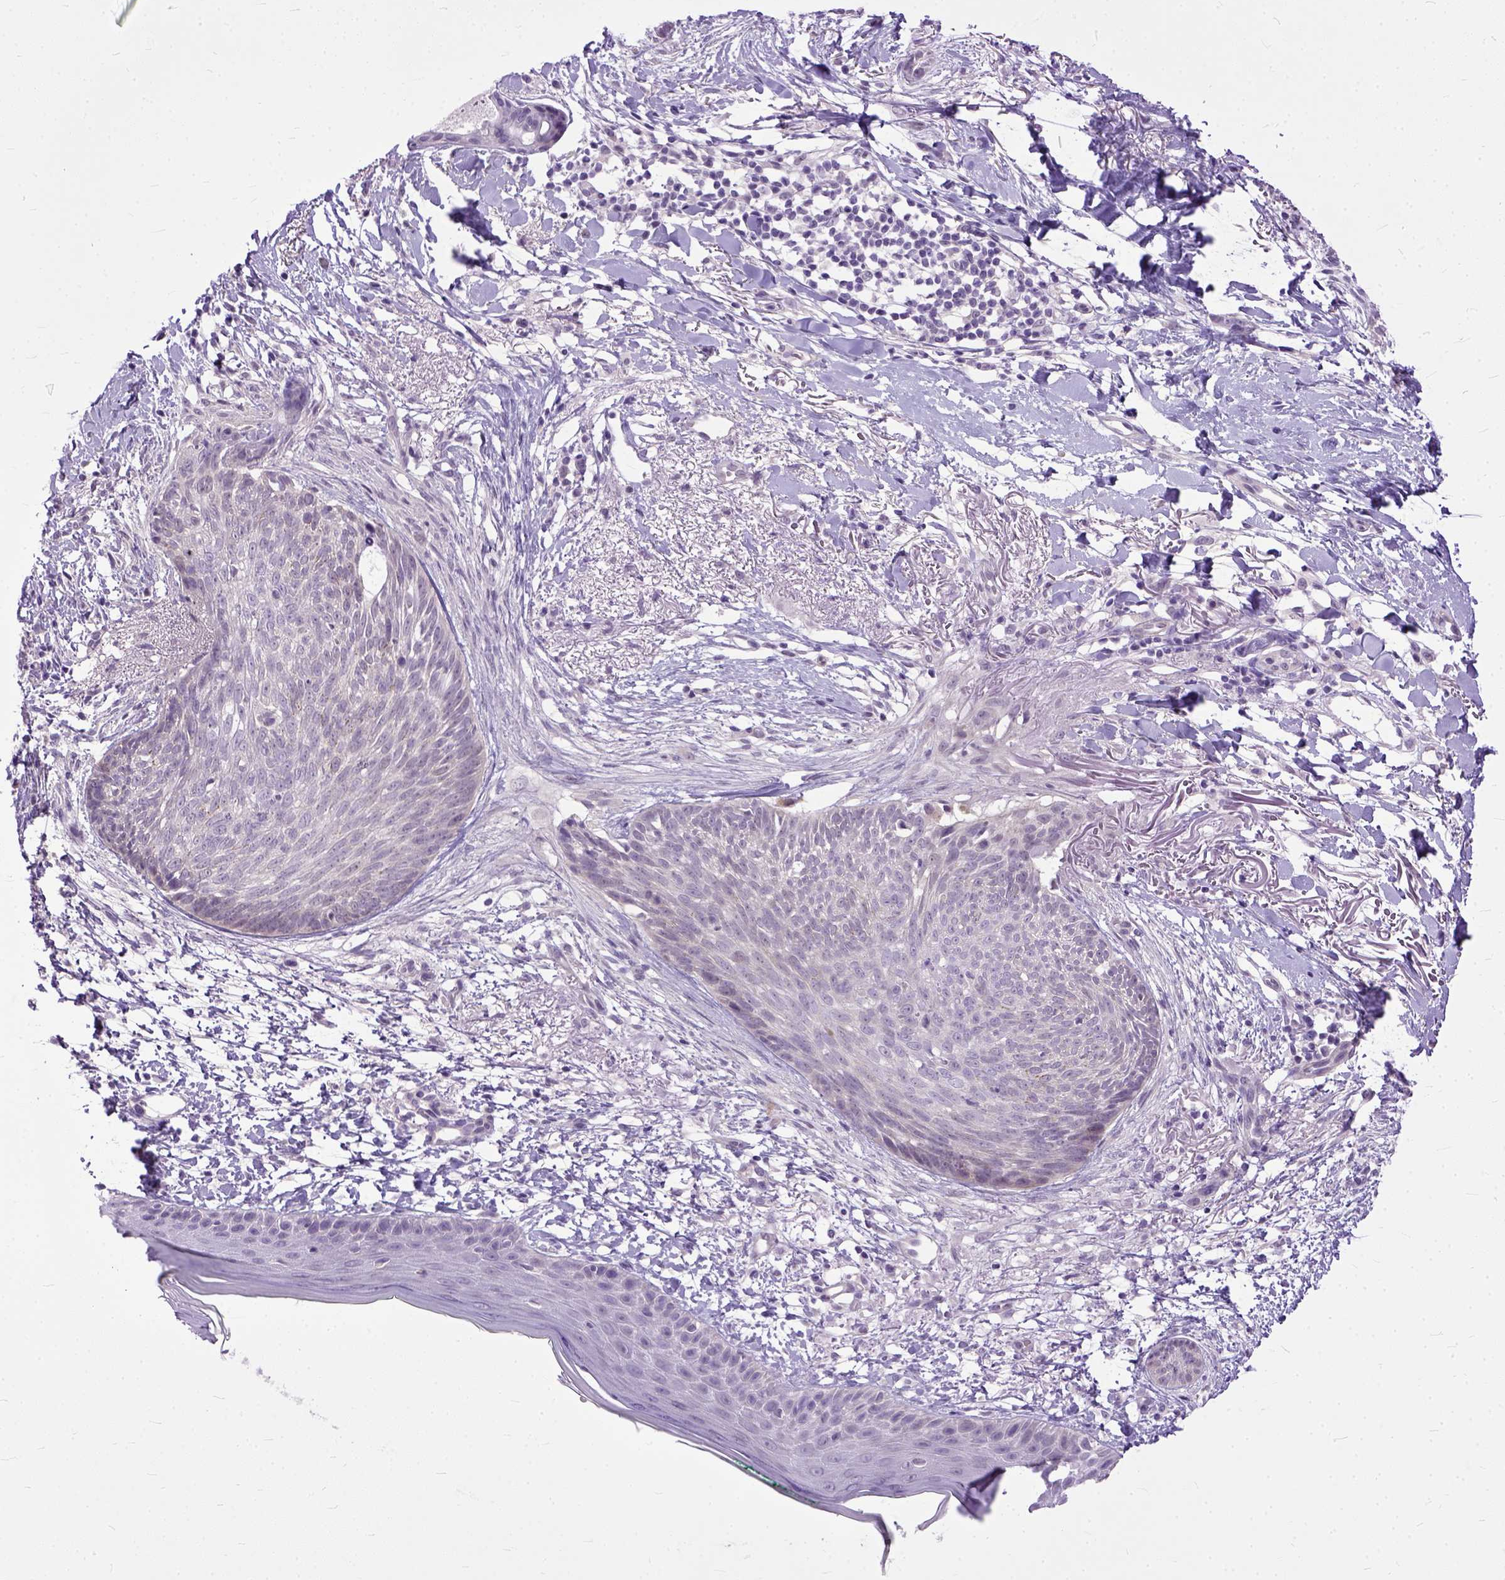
{"staining": {"intensity": "negative", "quantity": "none", "location": "none"}, "tissue": "skin cancer", "cell_type": "Tumor cells", "image_type": "cancer", "snomed": [{"axis": "morphology", "description": "Normal tissue, NOS"}, {"axis": "morphology", "description": "Basal cell carcinoma"}, {"axis": "topography", "description": "Skin"}], "caption": "Skin cancer (basal cell carcinoma) stained for a protein using immunohistochemistry (IHC) reveals no staining tumor cells.", "gene": "TCEAL7", "patient": {"sex": "male", "age": 84}}